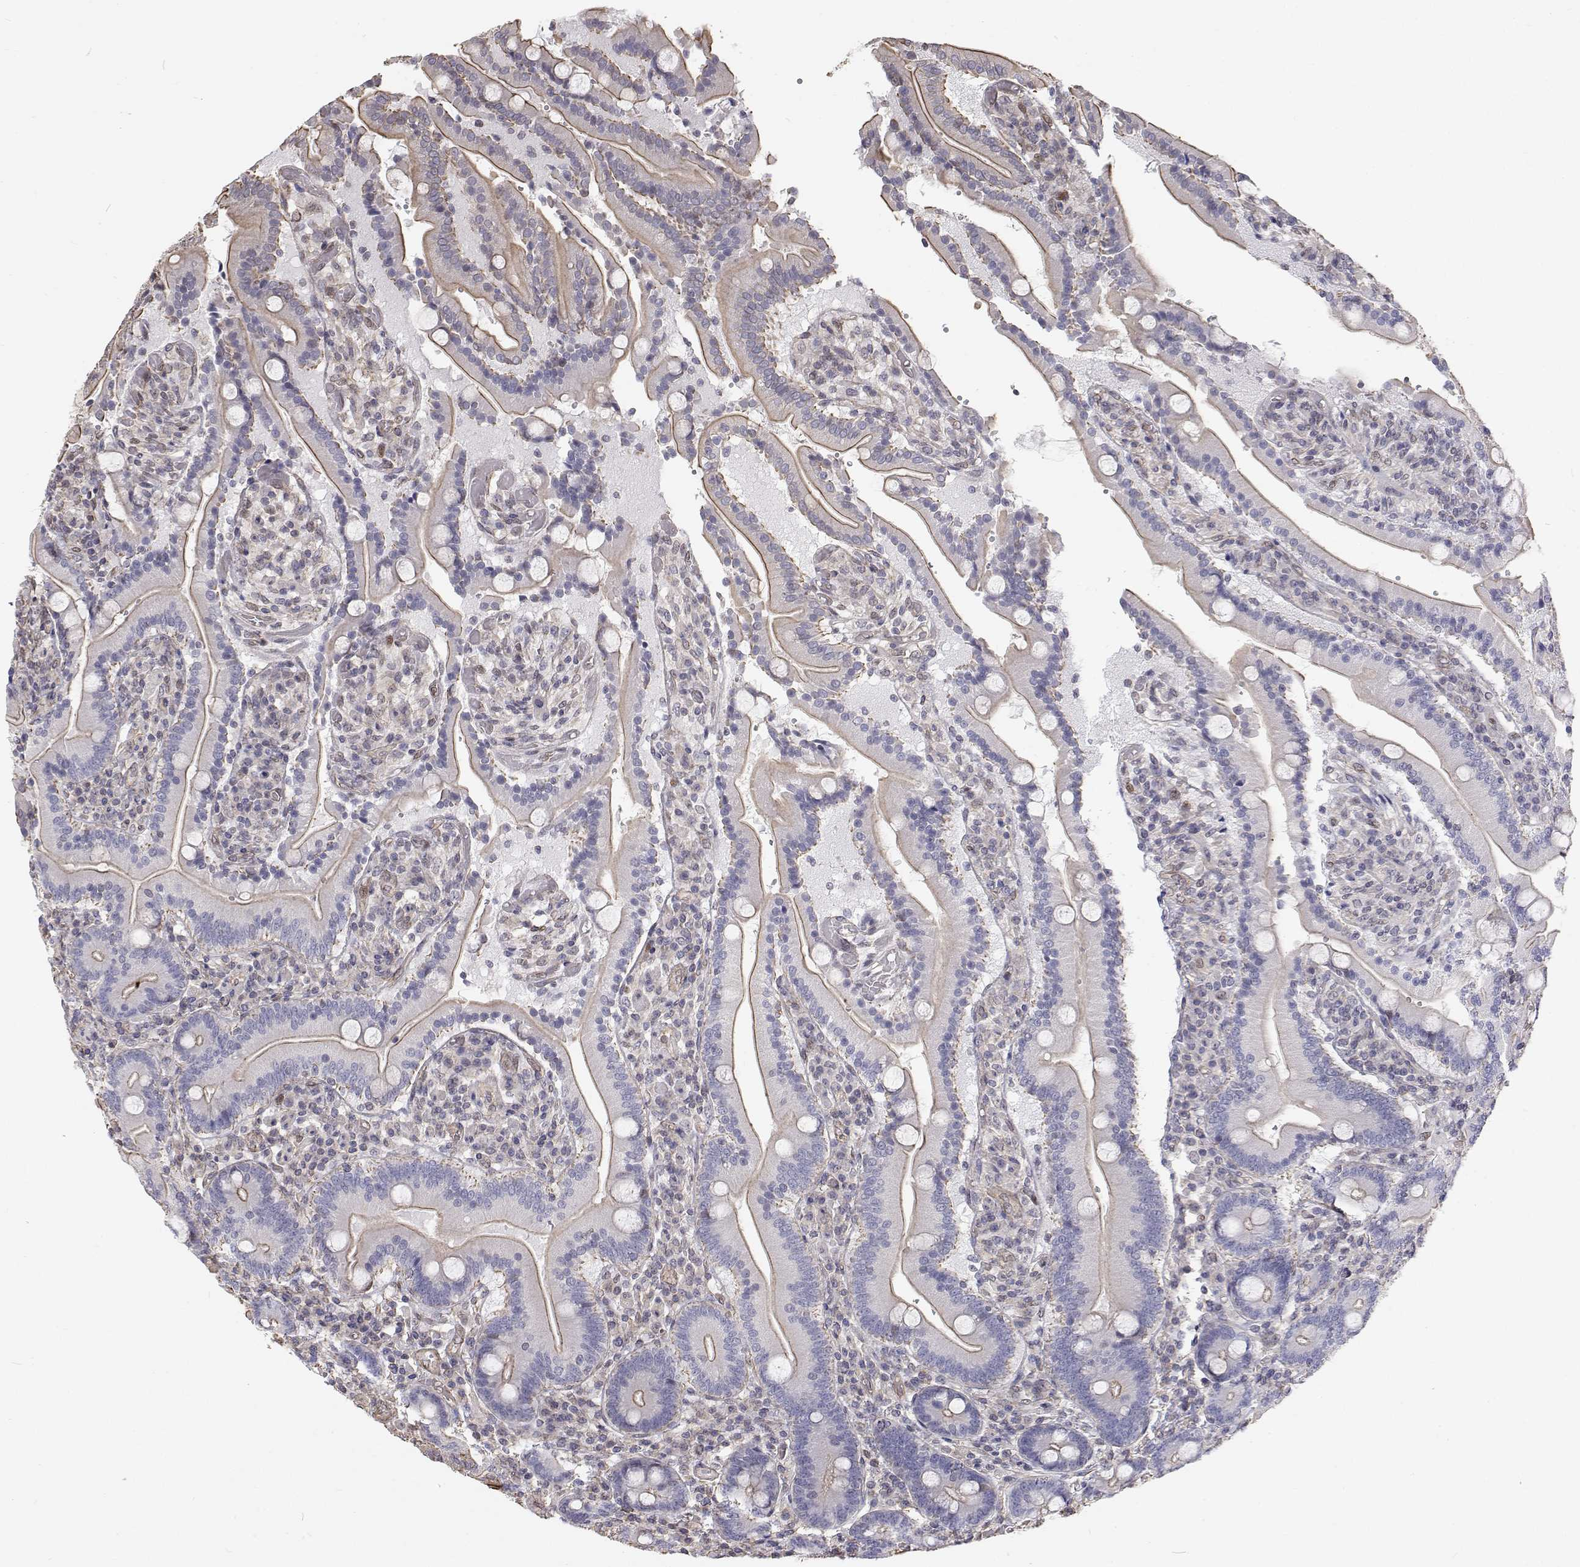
{"staining": {"intensity": "weak", "quantity": "25%-75%", "location": "cytoplasmic/membranous"}, "tissue": "duodenum", "cell_type": "Glandular cells", "image_type": "normal", "snomed": [{"axis": "morphology", "description": "Normal tissue, NOS"}, {"axis": "topography", "description": "Duodenum"}], "caption": "Duodenum stained with immunohistochemistry exhibits weak cytoplasmic/membranous staining in about 25%-75% of glandular cells.", "gene": "GSDMA", "patient": {"sex": "female", "age": 62}}